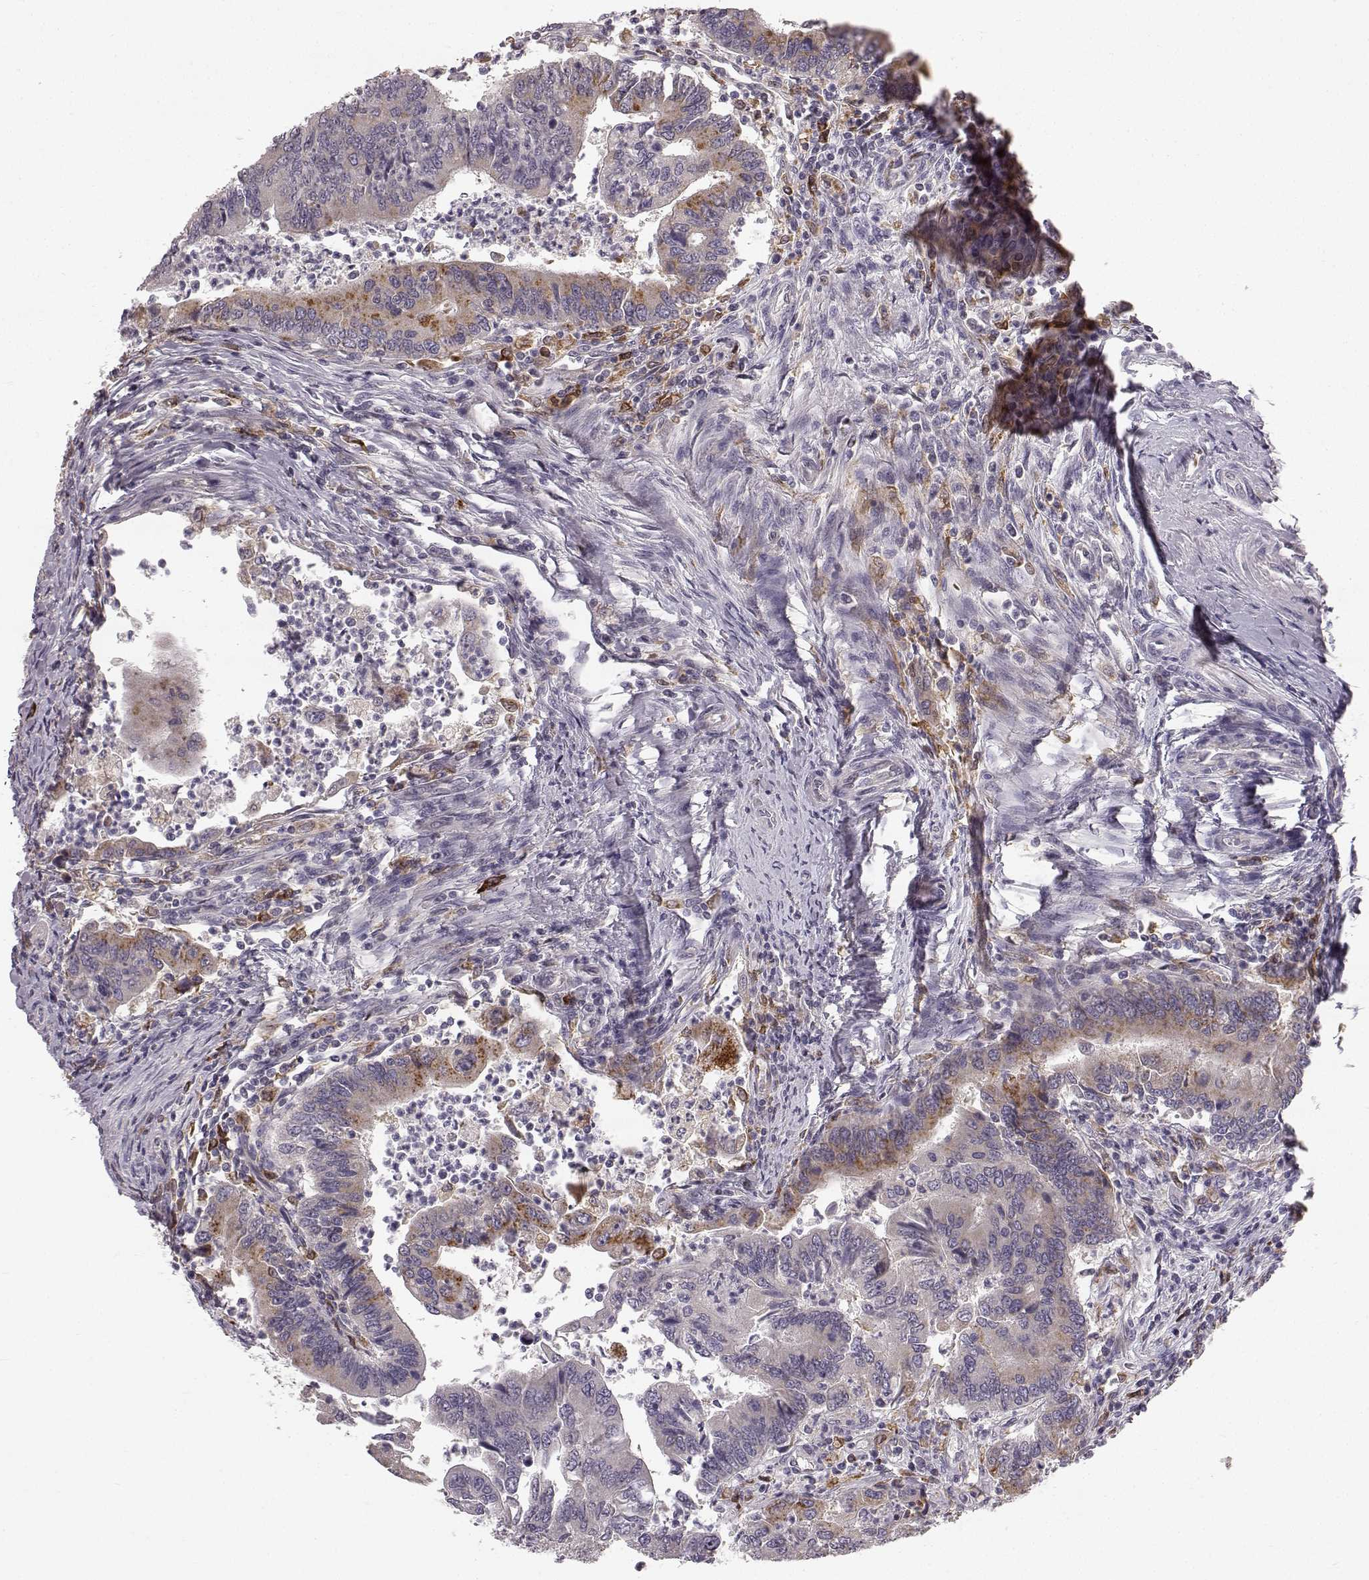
{"staining": {"intensity": "weak", "quantity": "<25%", "location": "cytoplasmic/membranous"}, "tissue": "colorectal cancer", "cell_type": "Tumor cells", "image_type": "cancer", "snomed": [{"axis": "morphology", "description": "Adenocarcinoma, NOS"}, {"axis": "topography", "description": "Colon"}], "caption": "An image of human colorectal cancer is negative for staining in tumor cells.", "gene": "SPAG17", "patient": {"sex": "female", "age": 67}}